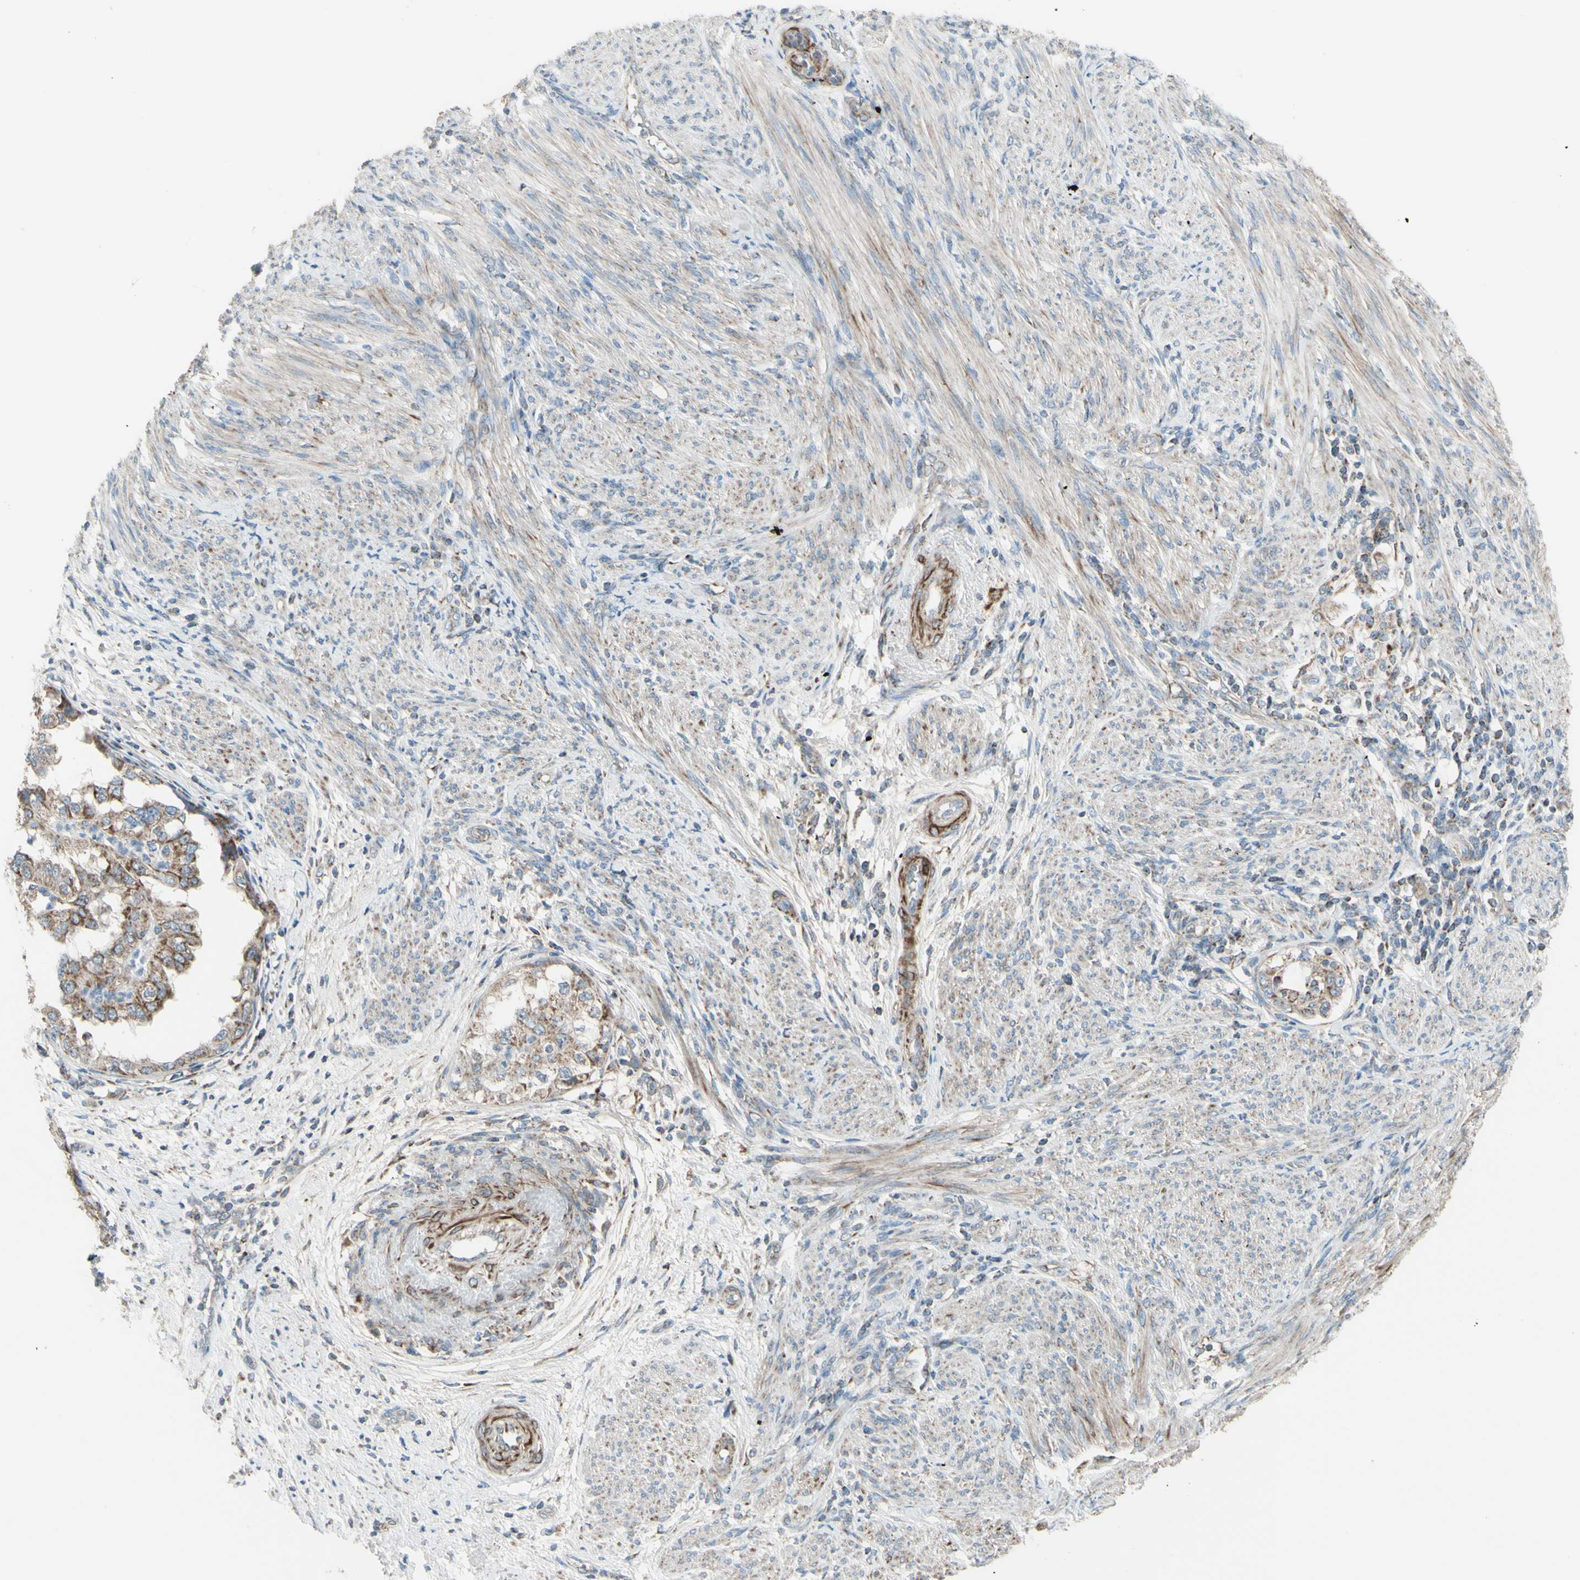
{"staining": {"intensity": "moderate", "quantity": "25%-75%", "location": "cytoplasmic/membranous"}, "tissue": "endometrial cancer", "cell_type": "Tumor cells", "image_type": "cancer", "snomed": [{"axis": "morphology", "description": "Adenocarcinoma, NOS"}, {"axis": "topography", "description": "Endometrium"}], "caption": "Tumor cells show medium levels of moderate cytoplasmic/membranous expression in about 25%-75% of cells in human endometrial cancer (adenocarcinoma).", "gene": "FAM171B", "patient": {"sex": "female", "age": 85}}